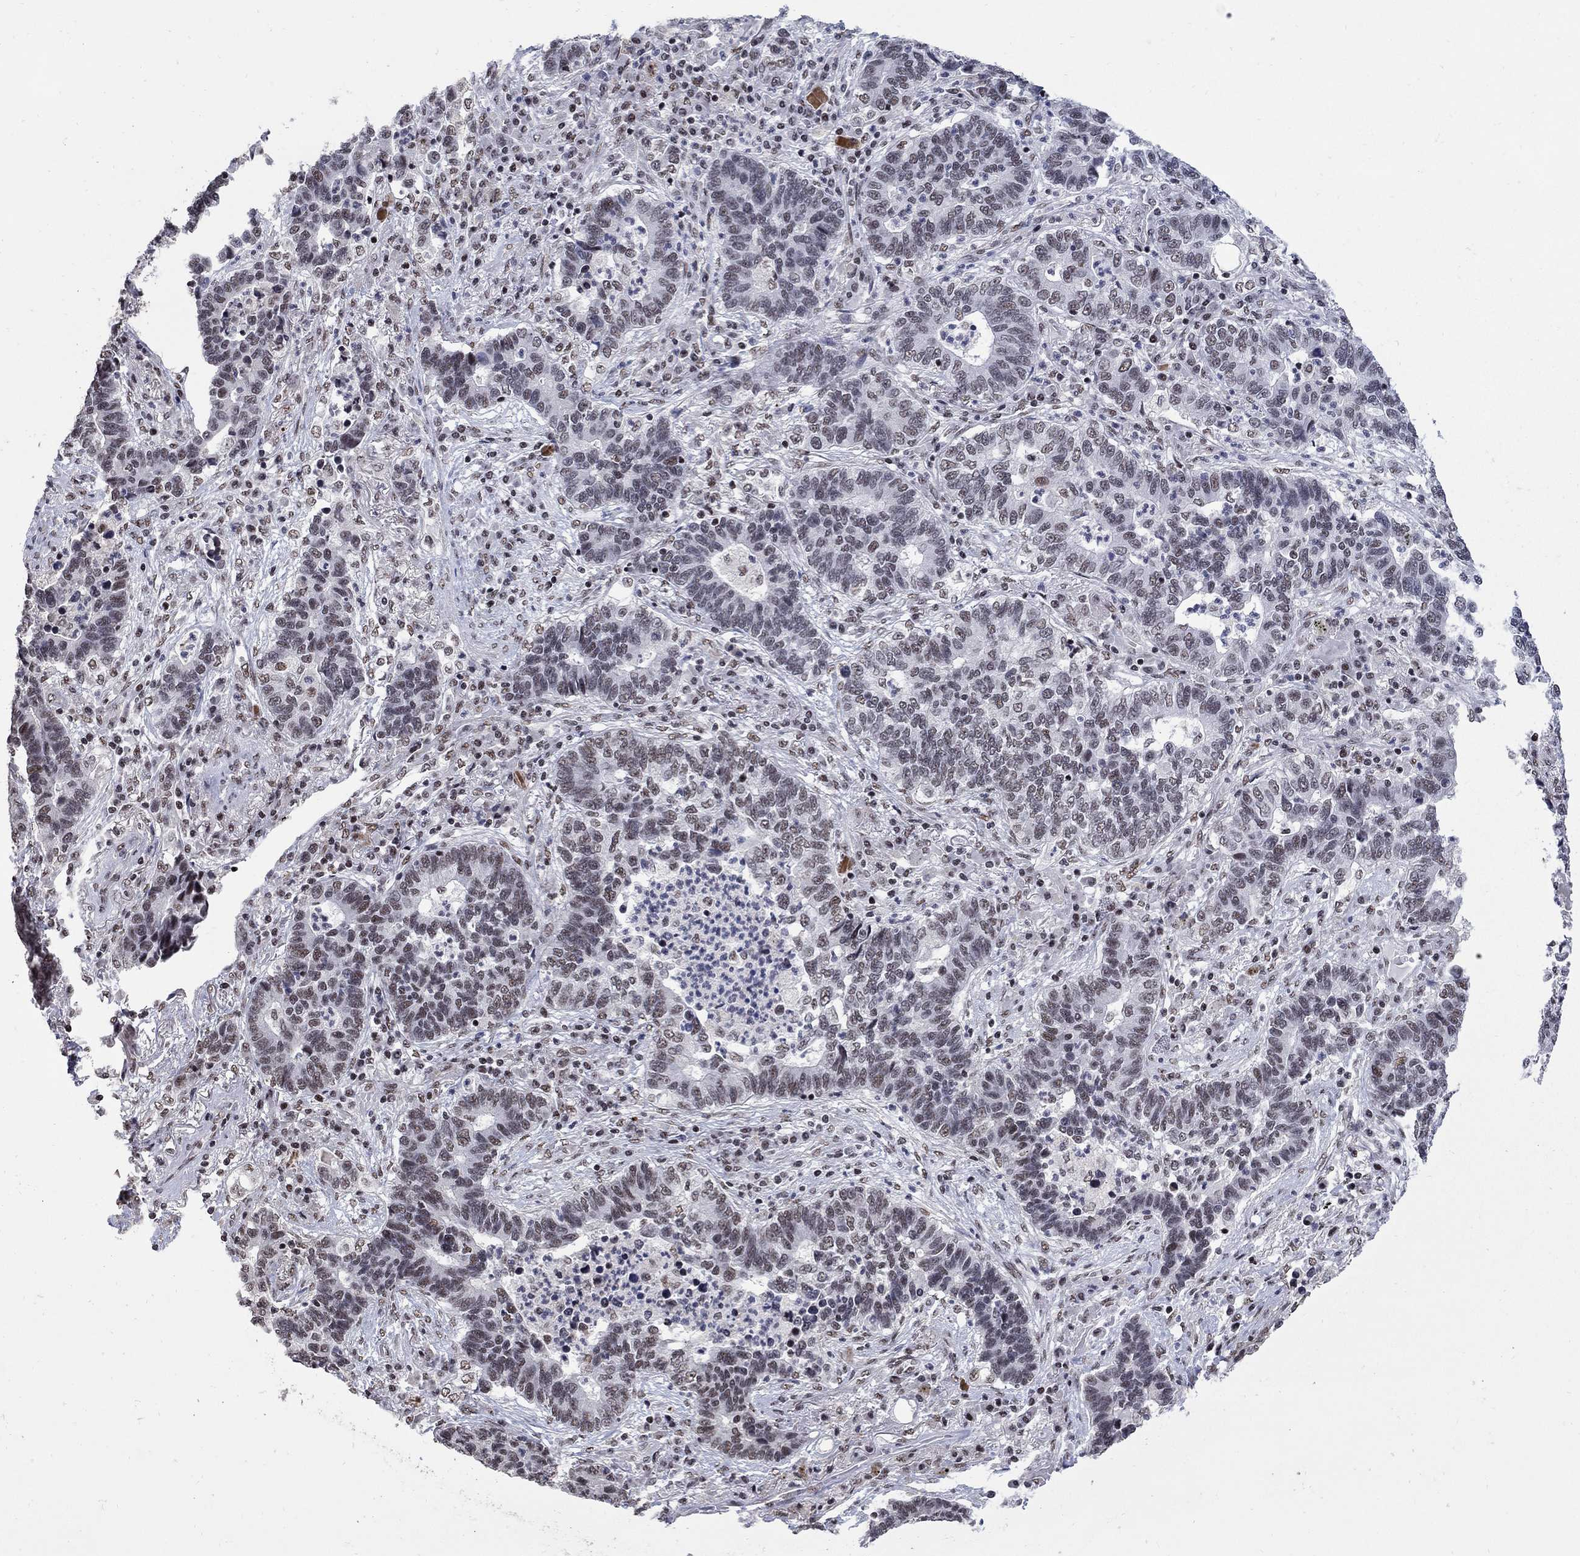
{"staining": {"intensity": "weak", "quantity": "<25%", "location": "nuclear"}, "tissue": "lung cancer", "cell_type": "Tumor cells", "image_type": "cancer", "snomed": [{"axis": "morphology", "description": "Adenocarcinoma, NOS"}, {"axis": "topography", "description": "Lung"}], "caption": "Image shows no significant protein positivity in tumor cells of lung cancer (adenocarcinoma).", "gene": "PNISR", "patient": {"sex": "female", "age": 57}}